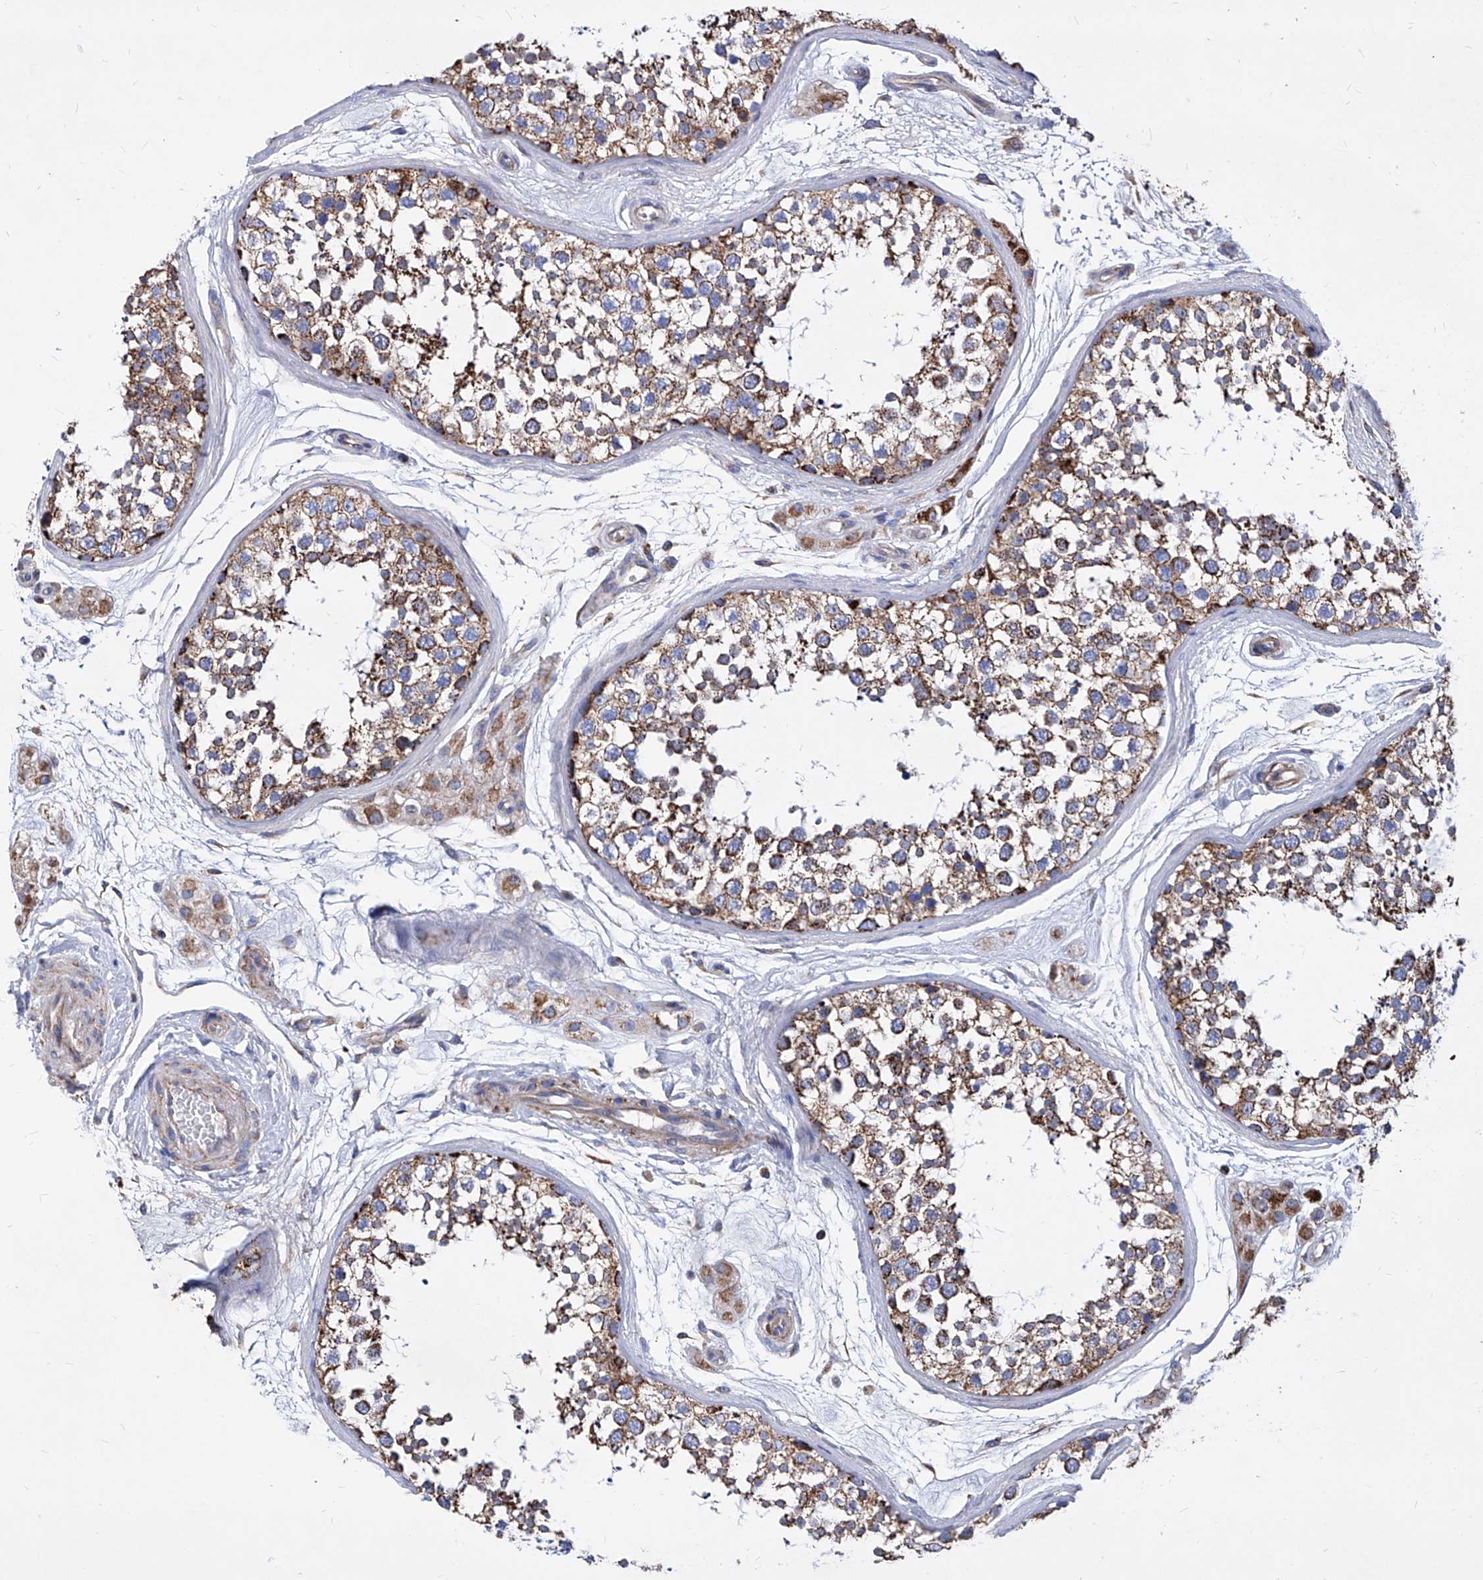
{"staining": {"intensity": "strong", "quantity": ">75%", "location": "cytoplasmic/membranous"}, "tissue": "testis", "cell_type": "Cells in seminiferous ducts", "image_type": "normal", "snomed": [{"axis": "morphology", "description": "Normal tissue, NOS"}, {"axis": "topography", "description": "Testis"}], "caption": "This histopathology image demonstrates immunohistochemistry staining of unremarkable human testis, with high strong cytoplasmic/membranous positivity in about >75% of cells in seminiferous ducts.", "gene": "HRNR", "patient": {"sex": "male", "age": 56}}